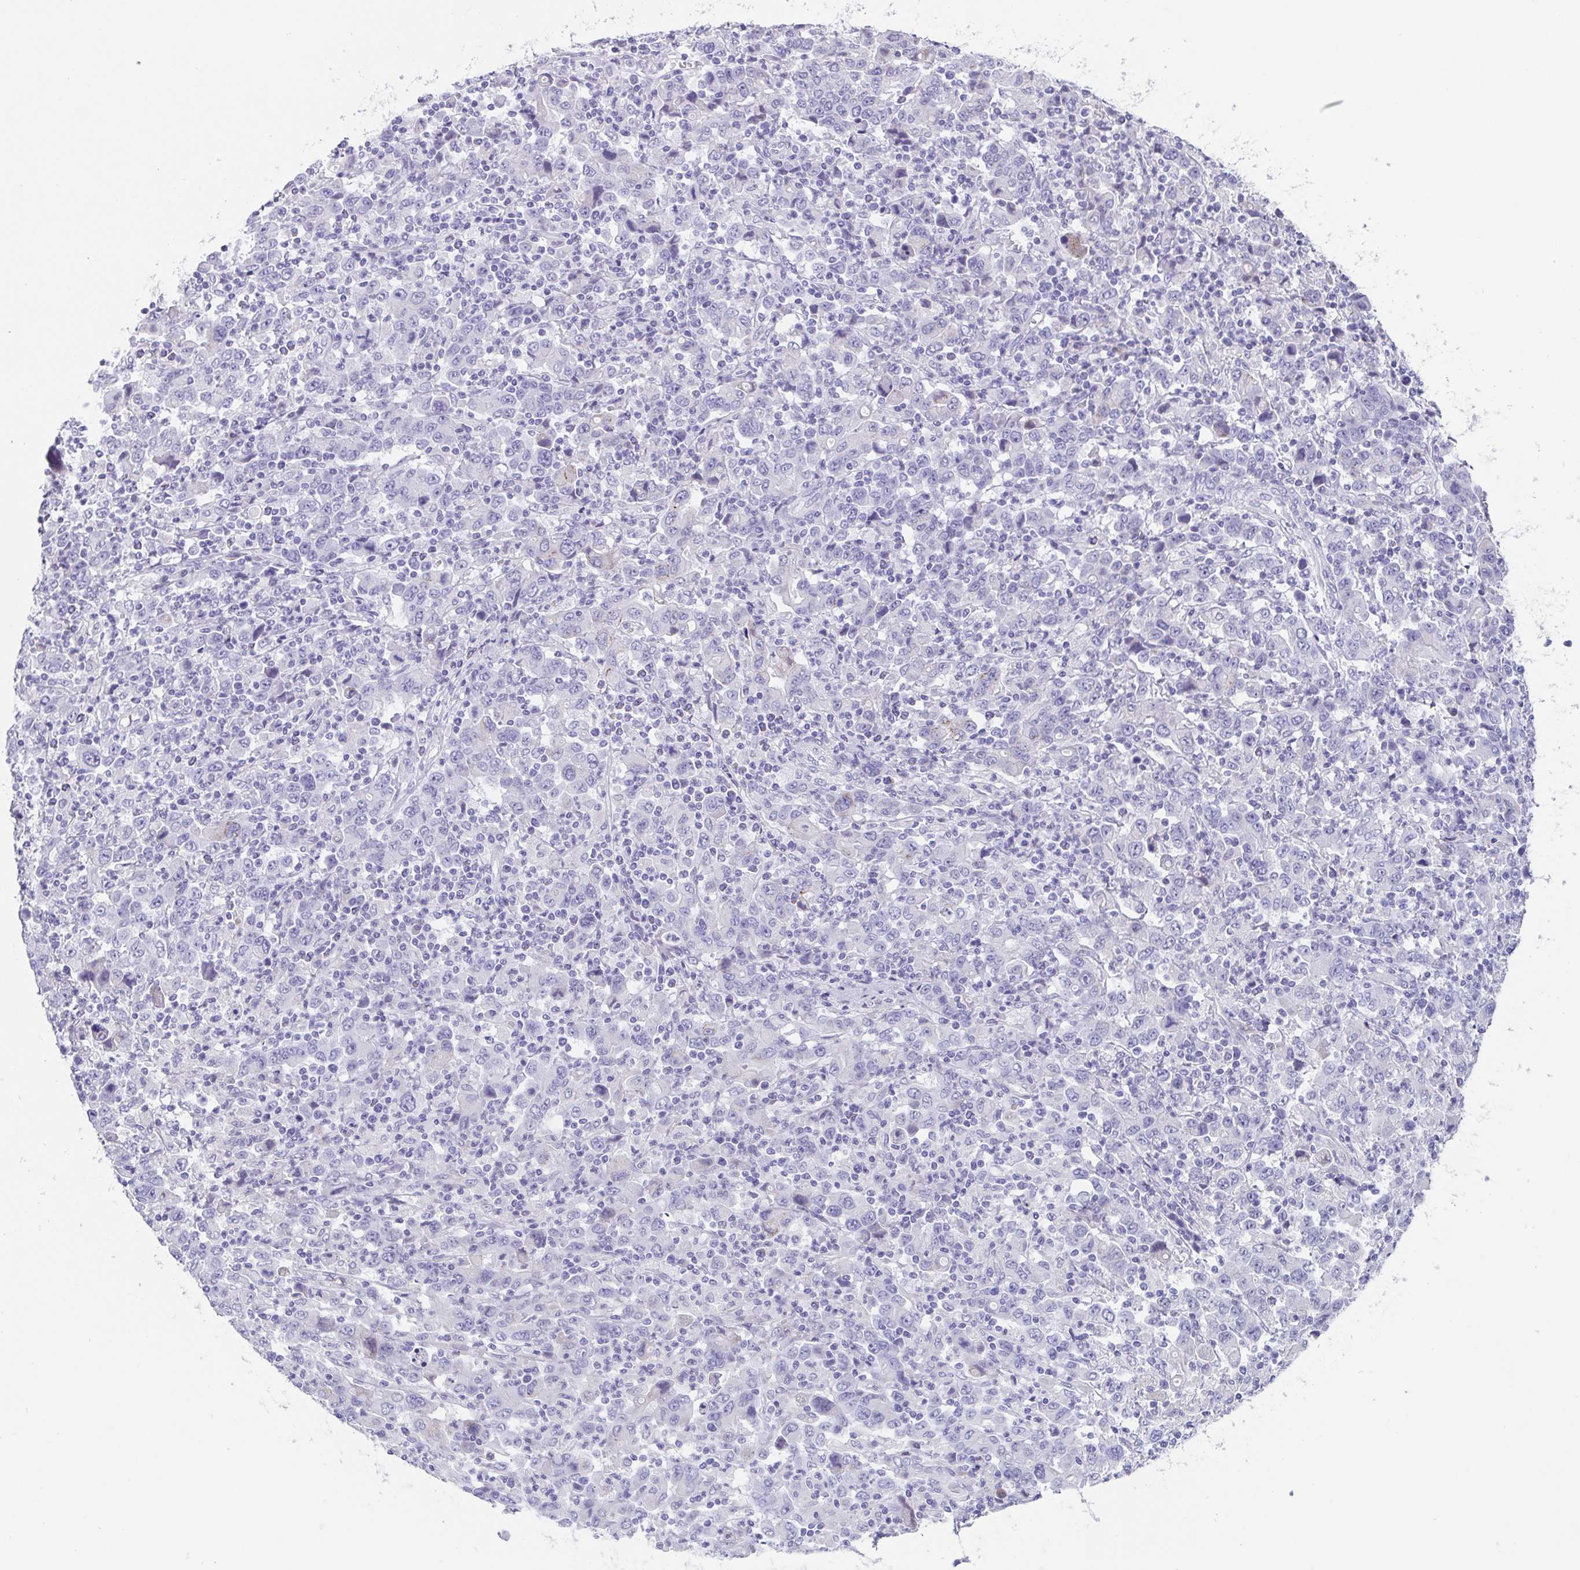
{"staining": {"intensity": "negative", "quantity": "none", "location": "none"}, "tissue": "stomach cancer", "cell_type": "Tumor cells", "image_type": "cancer", "snomed": [{"axis": "morphology", "description": "Adenocarcinoma, NOS"}, {"axis": "topography", "description": "Stomach, upper"}], "caption": "Tumor cells show no significant staining in stomach cancer.", "gene": "TEX19", "patient": {"sex": "male", "age": 69}}